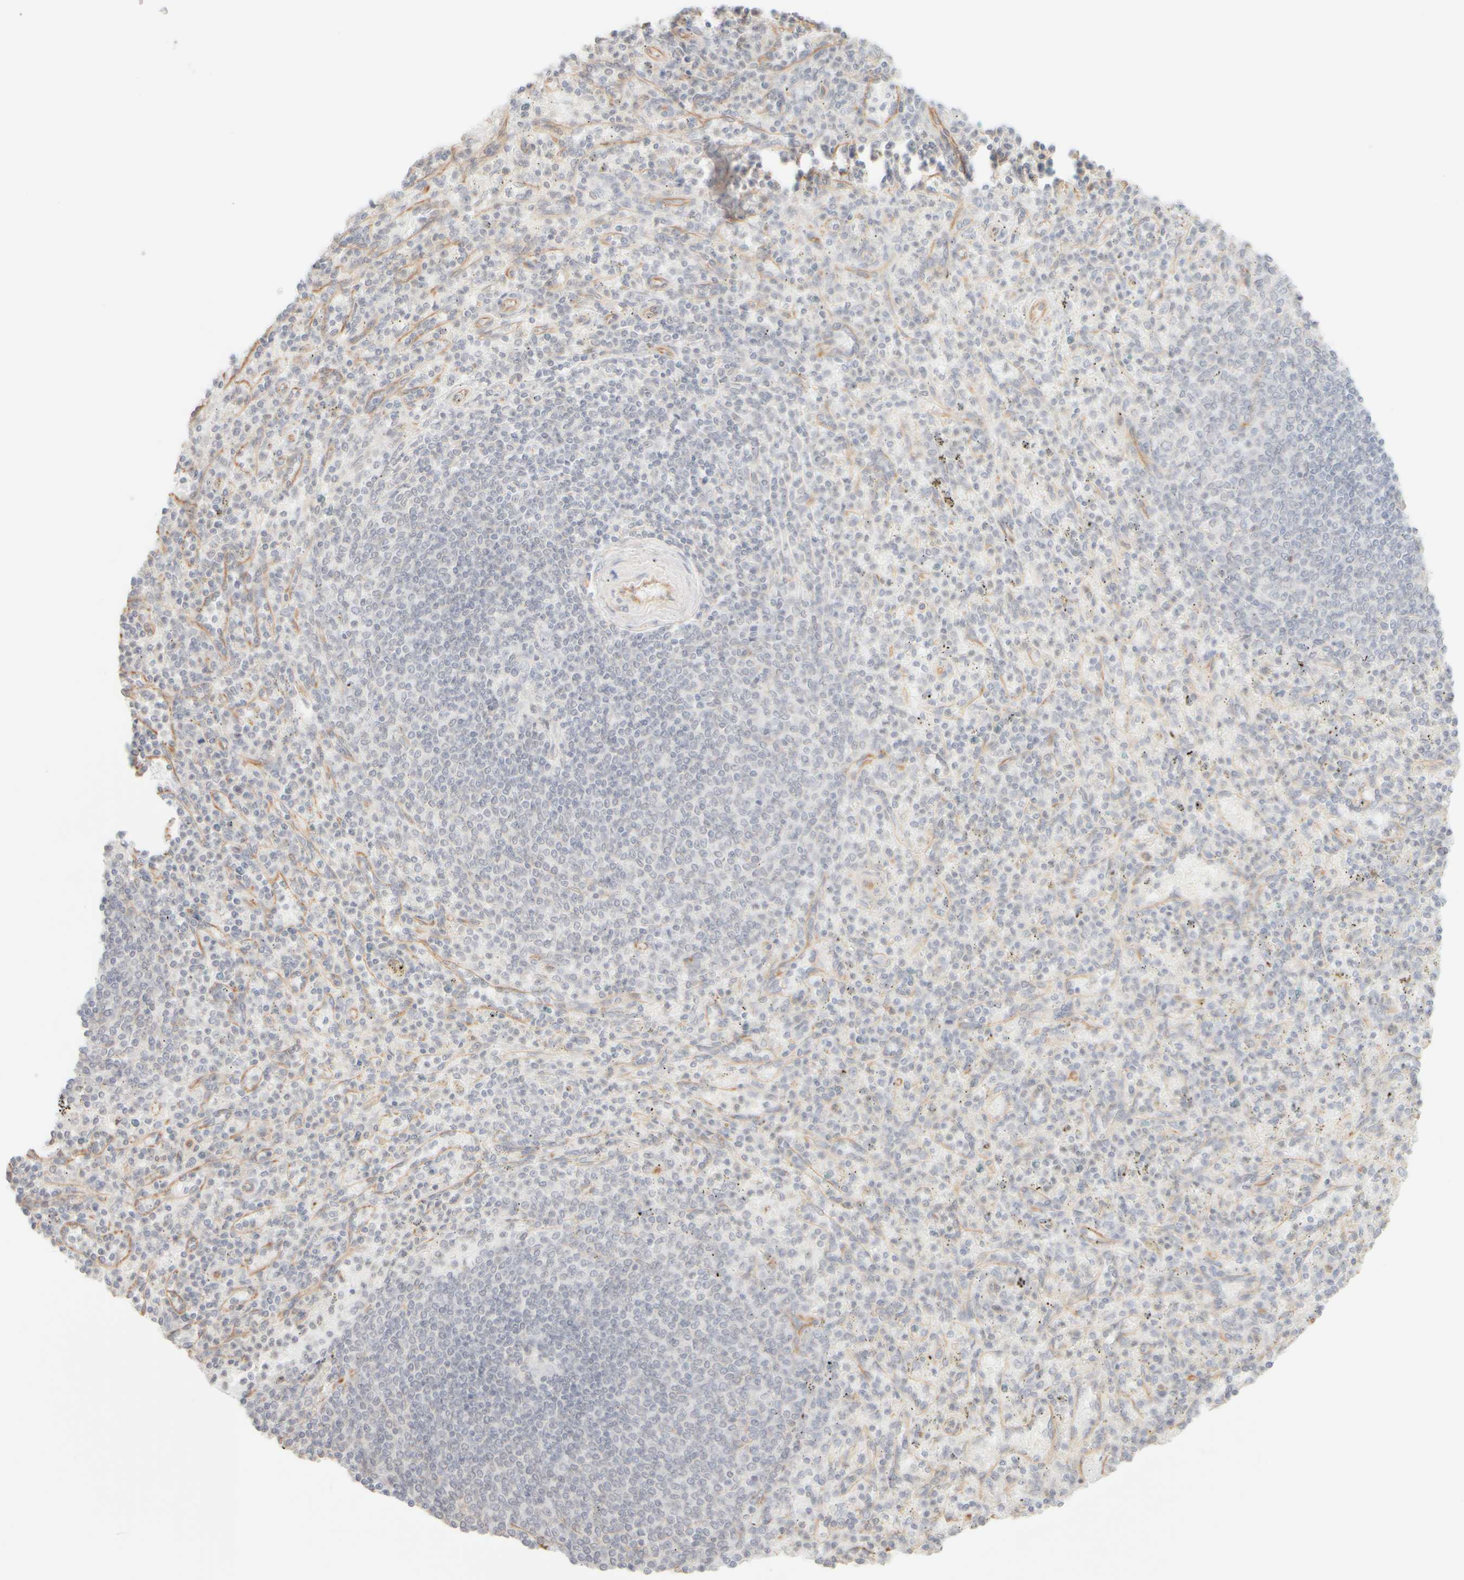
{"staining": {"intensity": "negative", "quantity": "none", "location": "none"}, "tissue": "spleen", "cell_type": "Cells in red pulp", "image_type": "normal", "snomed": [{"axis": "morphology", "description": "Normal tissue, NOS"}, {"axis": "topography", "description": "Spleen"}], "caption": "DAB (3,3'-diaminobenzidine) immunohistochemical staining of benign human spleen exhibits no significant positivity in cells in red pulp. (DAB (3,3'-diaminobenzidine) IHC, high magnification).", "gene": "KRT15", "patient": {"sex": "male", "age": 72}}